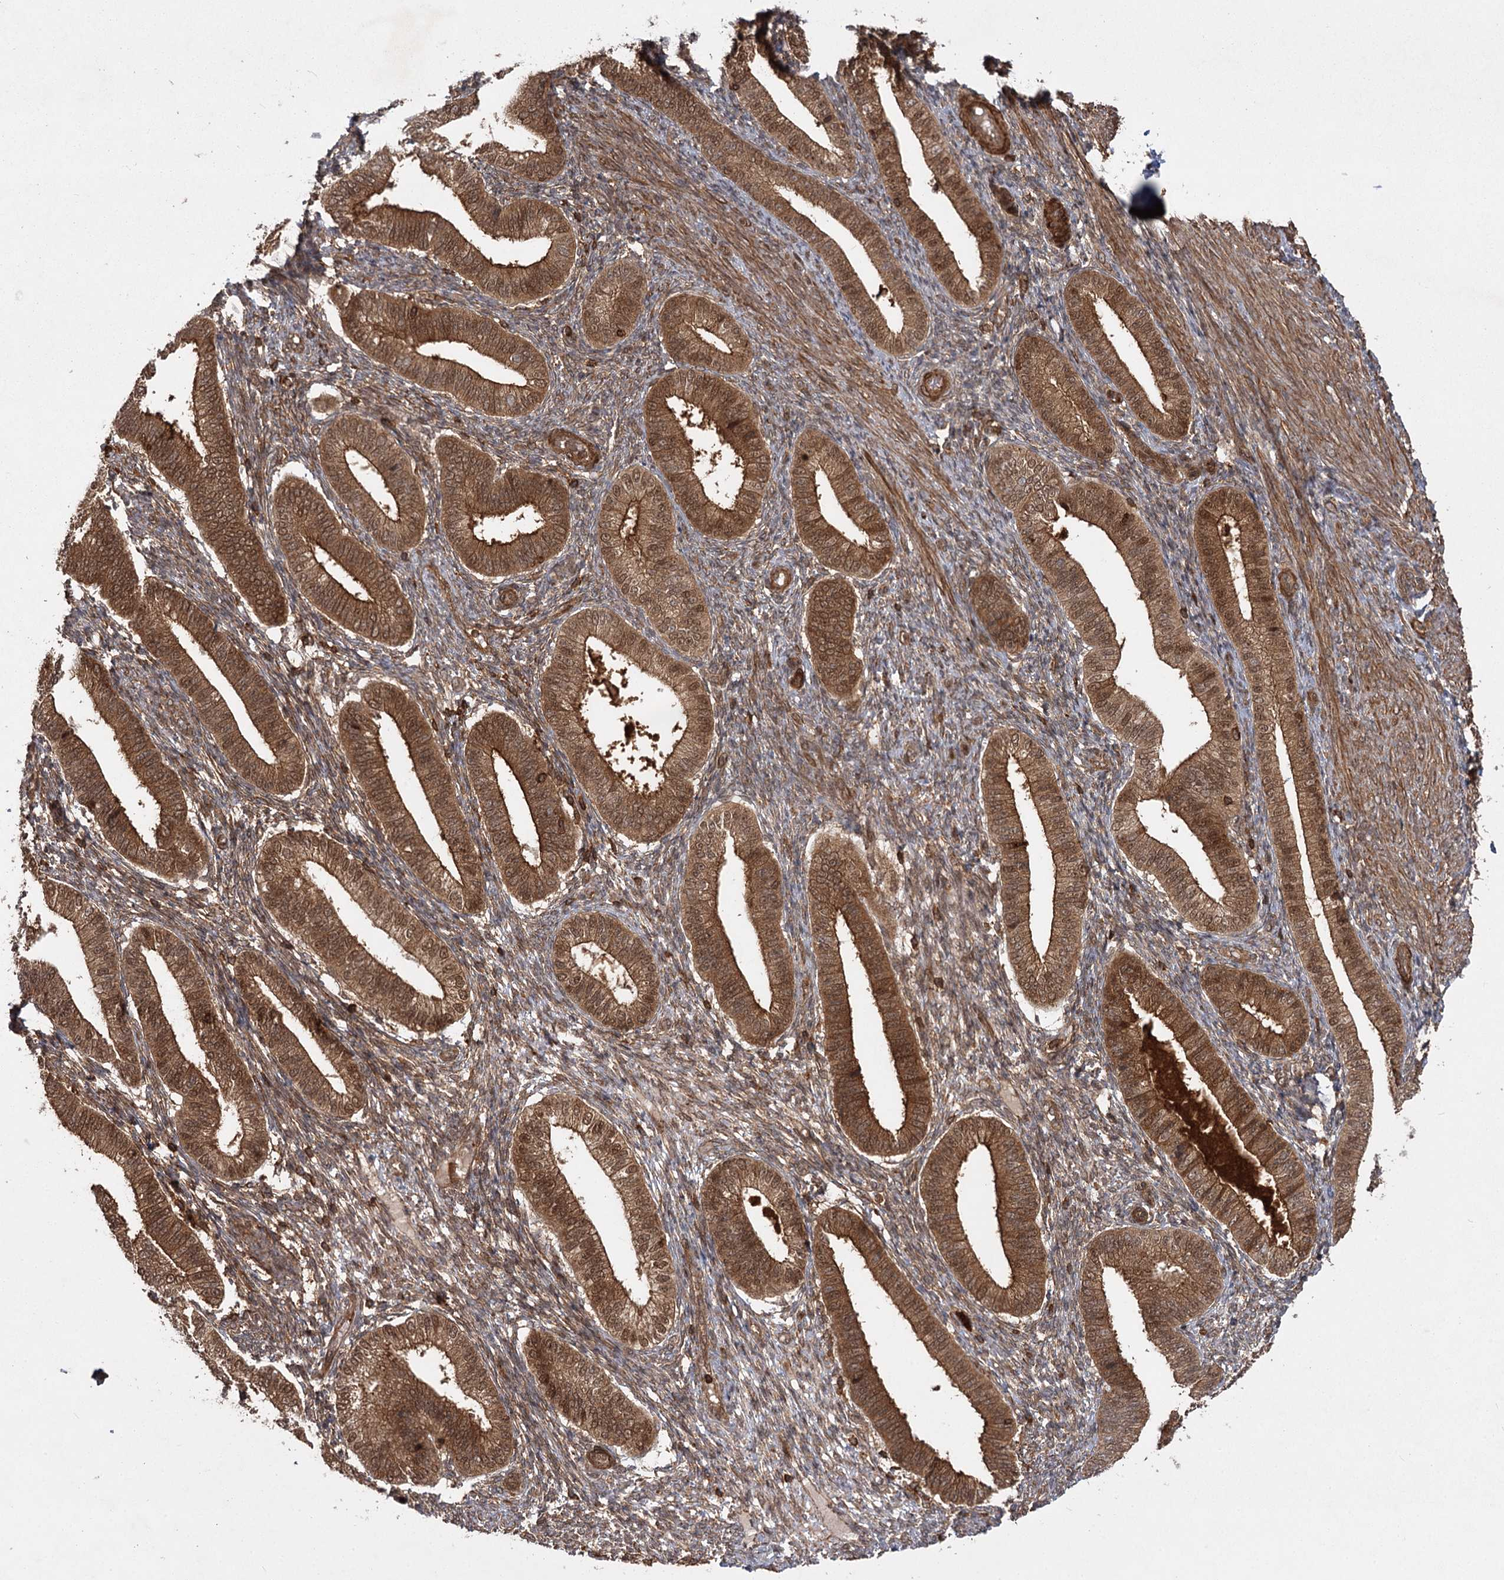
{"staining": {"intensity": "moderate", "quantity": ">75%", "location": "cytoplasmic/membranous"}, "tissue": "endometrium", "cell_type": "Cells in endometrial stroma", "image_type": "normal", "snomed": [{"axis": "morphology", "description": "Normal tissue, NOS"}, {"axis": "topography", "description": "Endometrium"}], "caption": "Protein expression analysis of benign endometrium exhibits moderate cytoplasmic/membranous staining in approximately >75% of cells in endometrial stroma. (Brightfield microscopy of DAB IHC at high magnification).", "gene": "MDFIC", "patient": {"sex": "female", "age": 39}}